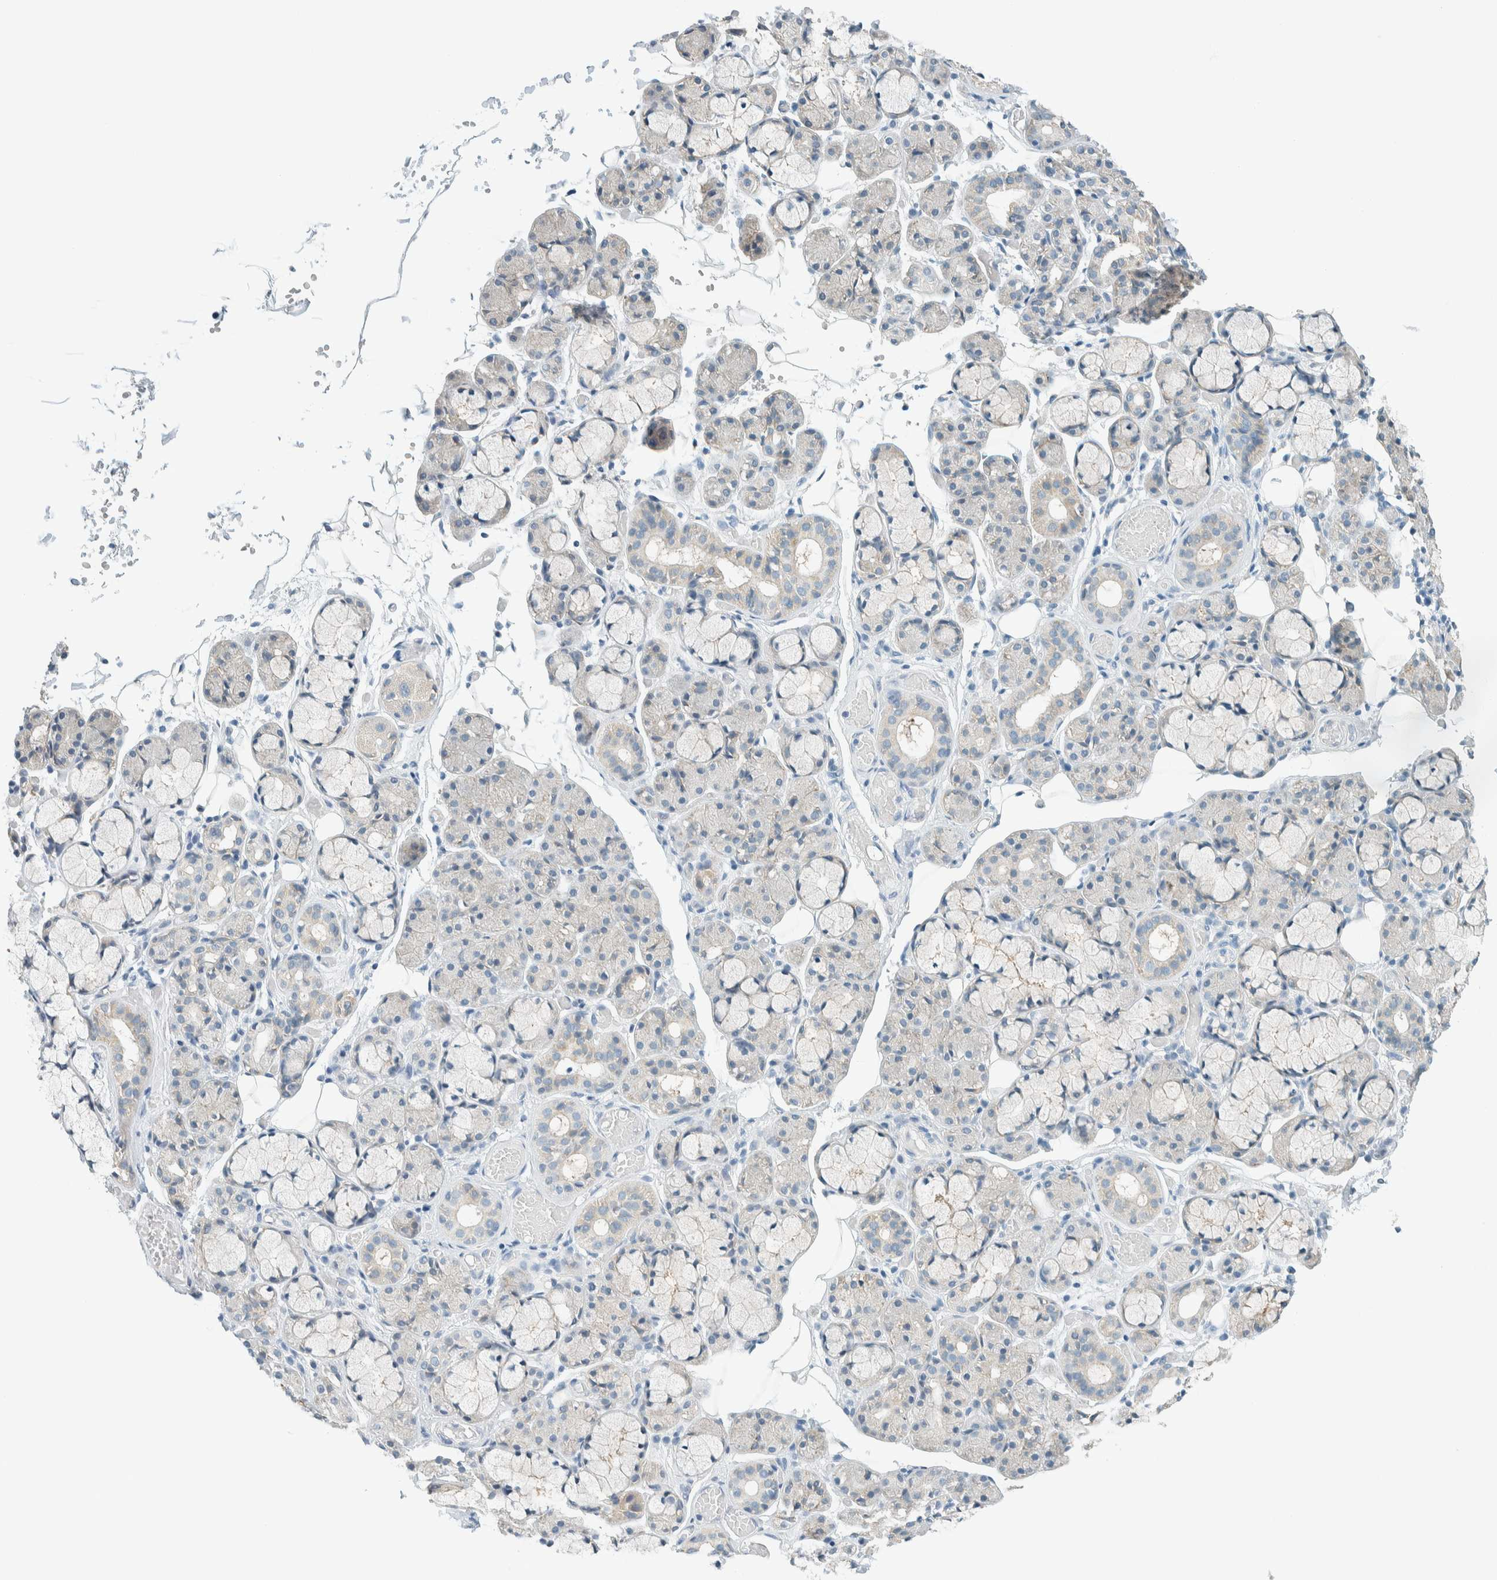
{"staining": {"intensity": "weak", "quantity": "<25%", "location": "cytoplasmic/membranous"}, "tissue": "salivary gland", "cell_type": "Glandular cells", "image_type": "normal", "snomed": [{"axis": "morphology", "description": "Normal tissue, NOS"}, {"axis": "topography", "description": "Salivary gland"}], "caption": "Immunohistochemistry (IHC) micrograph of benign salivary gland stained for a protein (brown), which exhibits no expression in glandular cells. (DAB immunohistochemistry (IHC), high magnification).", "gene": "ALDH7A1", "patient": {"sex": "male", "age": 63}}